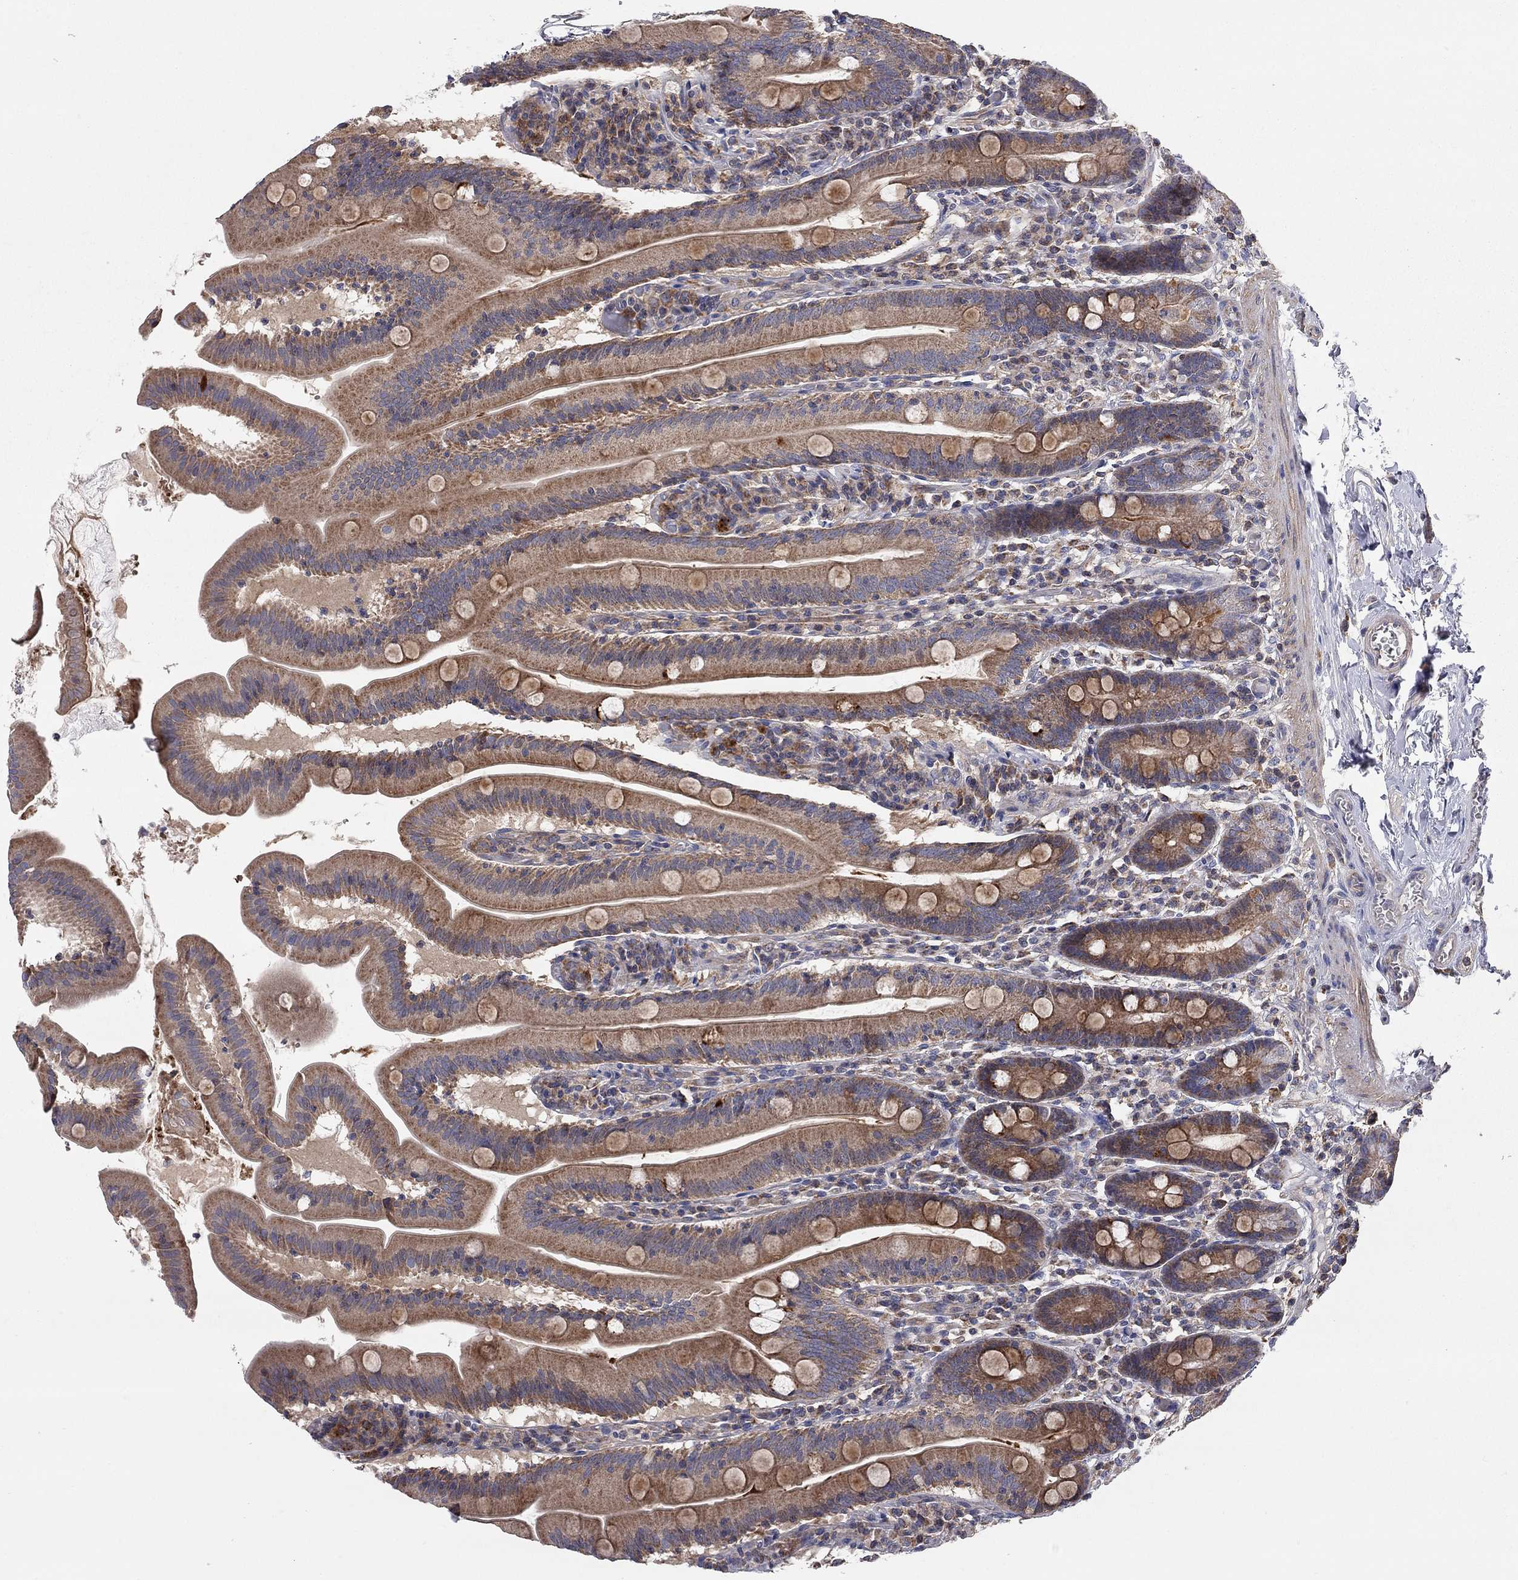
{"staining": {"intensity": "strong", "quantity": ">75%", "location": "cytoplasmic/membranous"}, "tissue": "small intestine", "cell_type": "Glandular cells", "image_type": "normal", "snomed": [{"axis": "morphology", "description": "Normal tissue, NOS"}, {"axis": "topography", "description": "Small intestine"}], "caption": "Glandular cells exhibit strong cytoplasmic/membranous positivity in about >75% of cells in normal small intestine.", "gene": "KANSL1L", "patient": {"sex": "male", "age": 37}}